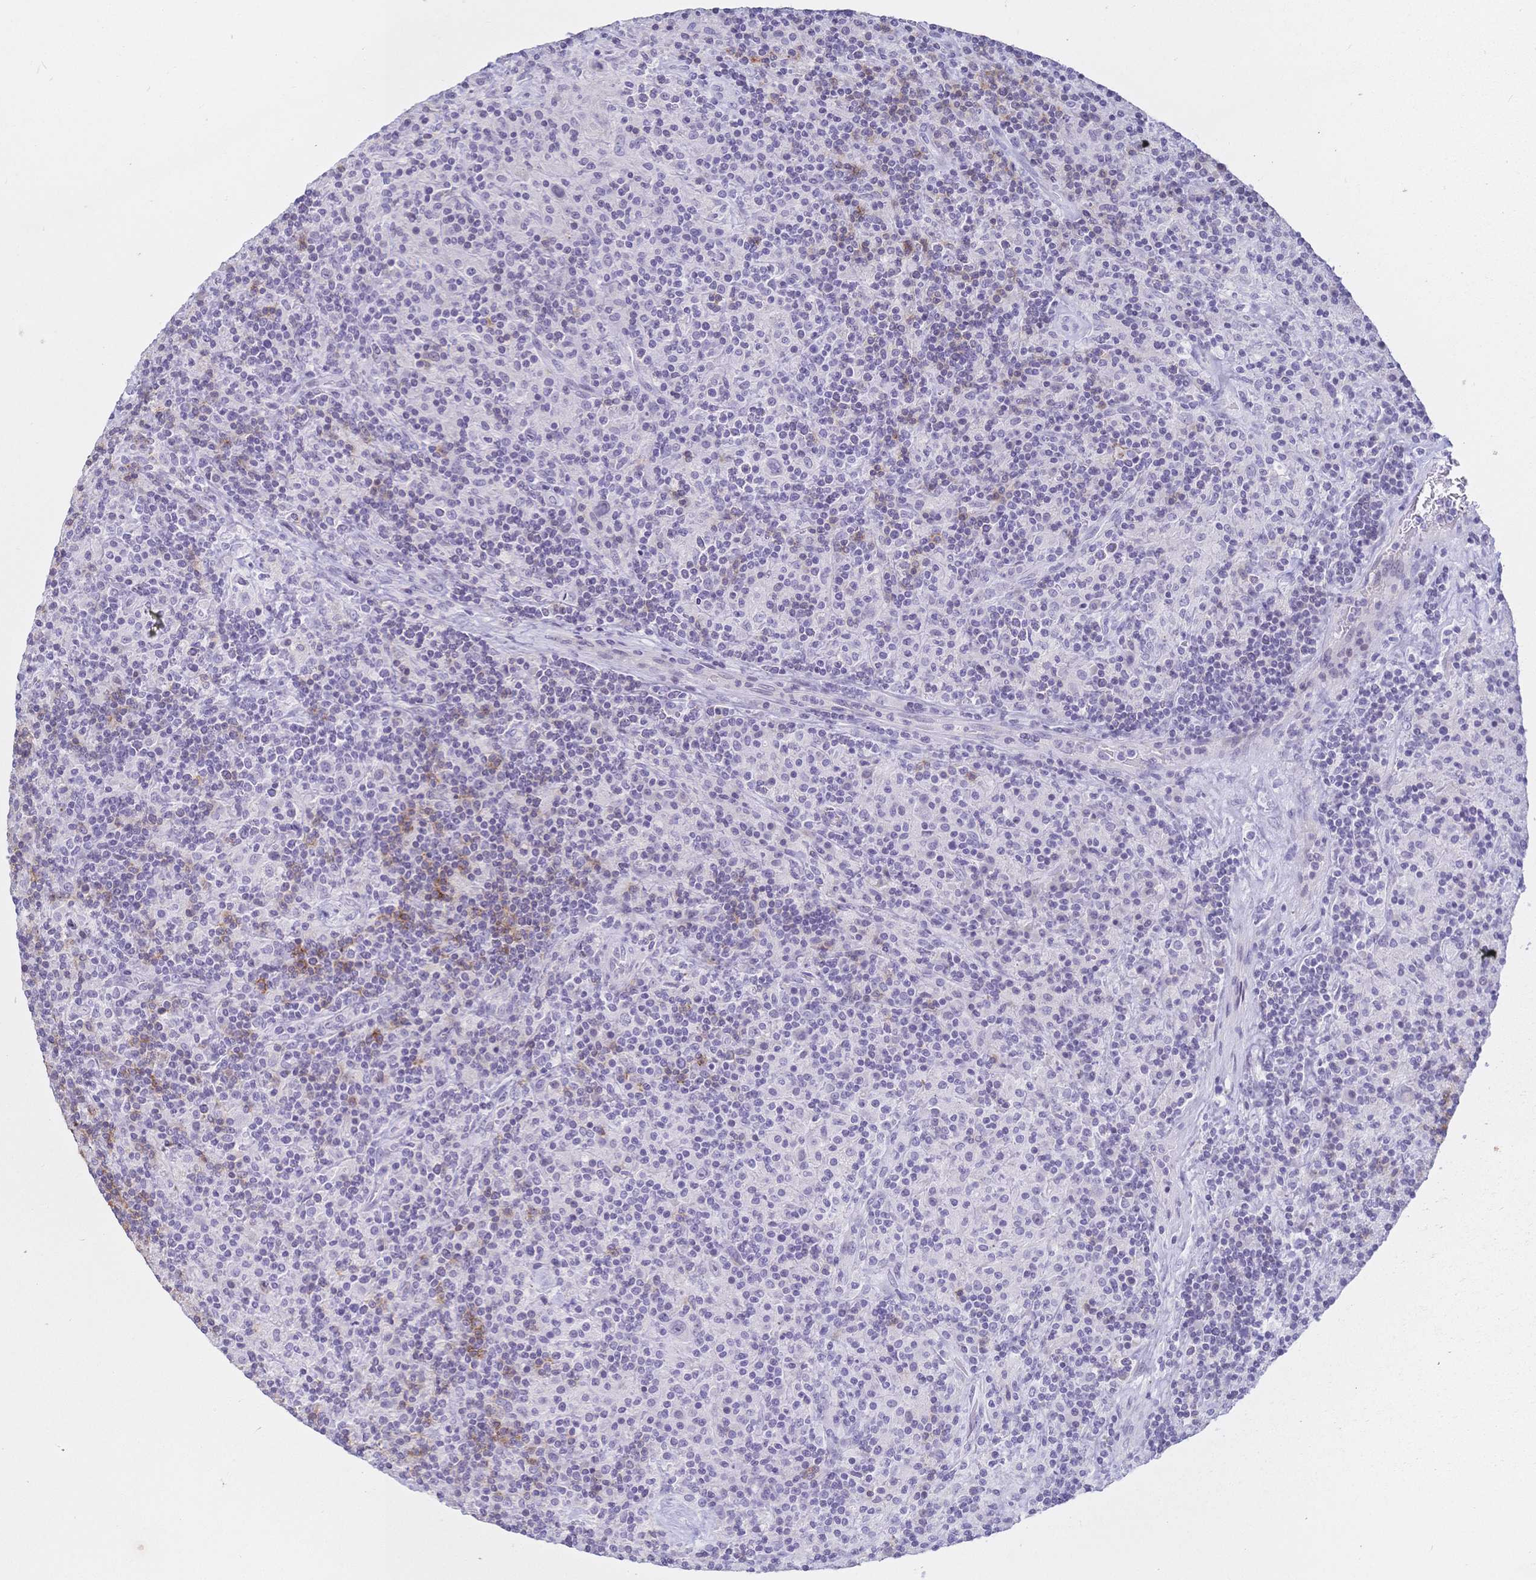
{"staining": {"intensity": "negative", "quantity": "none", "location": "none"}, "tissue": "lymphoma", "cell_type": "Tumor cells", "image_type": "cancer", "snomed": [{"axis": "morphology", "description": "Hodgkin's disease, NOS"}, {"axis": "topography", "description": "Lymph node"}], "caption": "There is no significant positivity in tumor cells of Hodgkin's disease.", "gene": "CR2", "patient": {"sex": "male", "age": 70}}